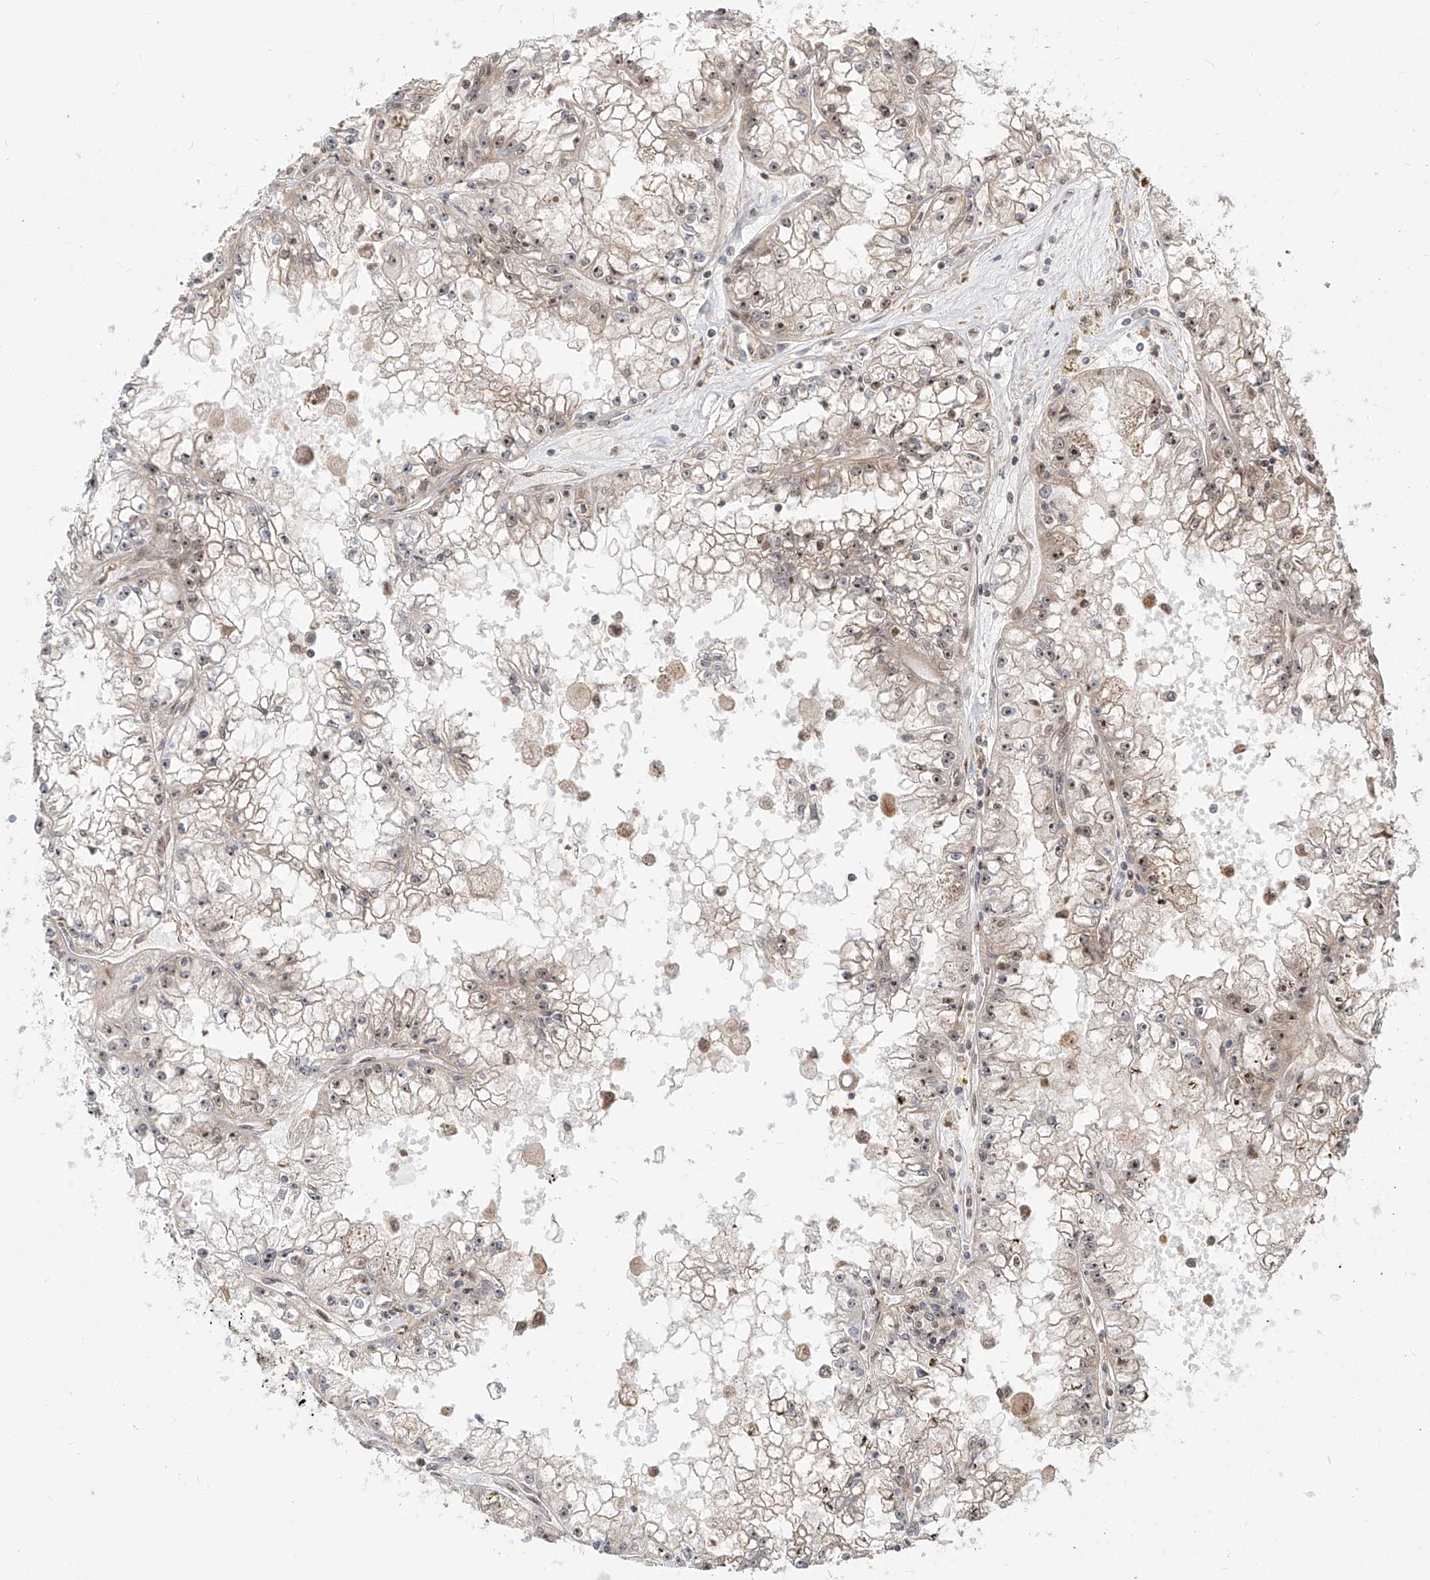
{"staining": {"intensity": "moderate", "quantity": "<25%", "location": "nuclear"}, "tissue": "renal cancer", "cell_type": "Tumor cells", "image_type": "cancer", "snomed": [{"axis": "morphology", "description": "Adenocarcinoma, NOS"}, {"axis": "topography", "description": "Kidney"}], "caption": "The image reveals immunohistochemical staining of renal adenocarcinoma. There is moderate nuclear staining is present in approximately <25% of tumor cells.", "gene": "ZNF710", "patient": {"sex": "male", "age": 56}}